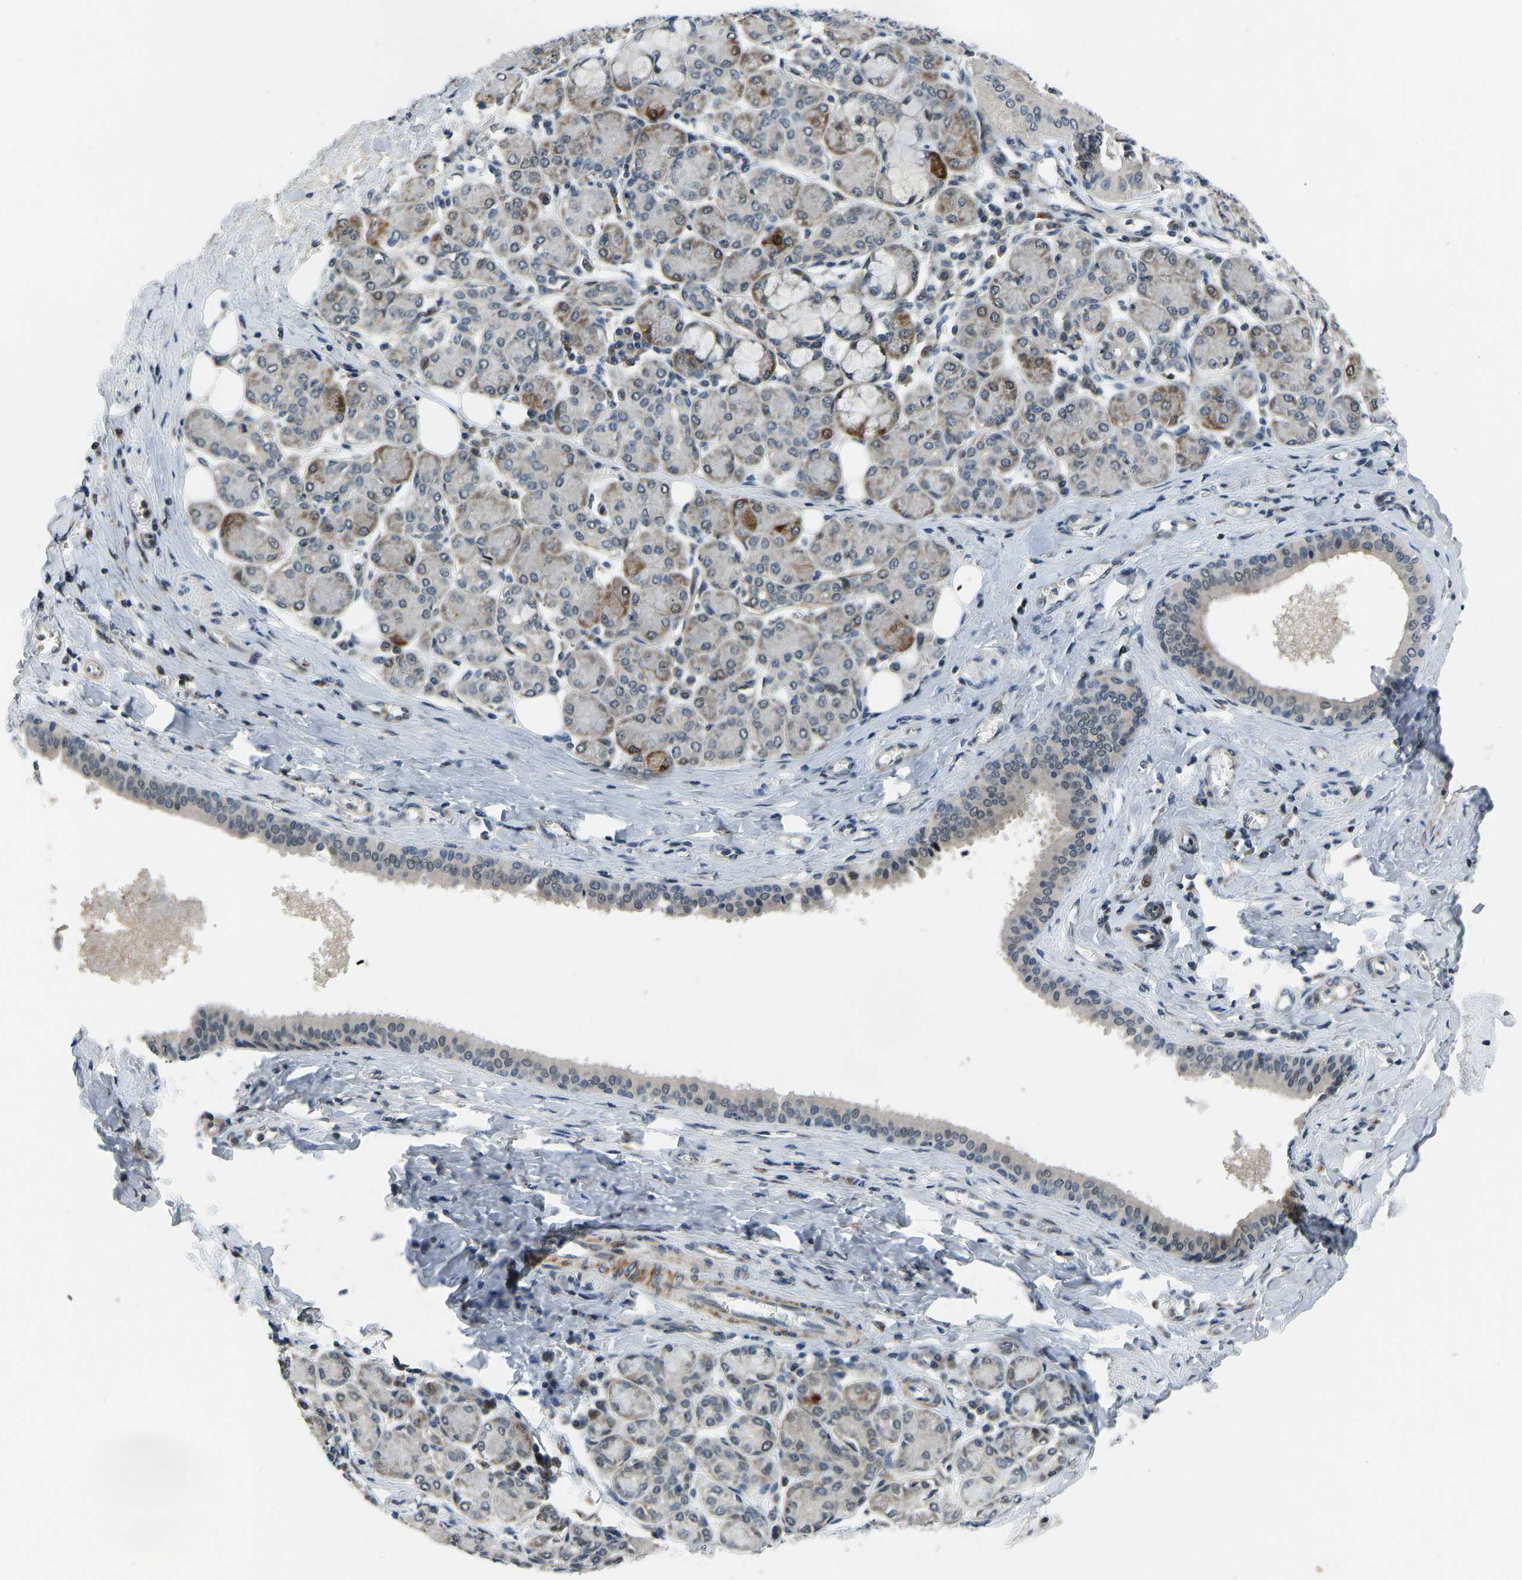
{"staining": {"intensity": "moderate", "quantity": "25%-75%", "location": "cytoplasmic/membranous,nuclear"}, "tissue": "salivary gland", "cell_type": "Glandular cells", "image_type": "normal", "snomed": [{"axis": "morphology", "description": "Normal tissue, NOS"}, {"axis": "morphology", "description": "Inflammation, NOS"}, {"axis": "topography", "description": "Lymph node"}, {"axis": "topography", "description": "Salivary gland"}], "caption": "An immunohistochemistry (IHC) image of benign tissue is shown. Protein staining in brown shows moderate cytoplasmic/membranous,nuclear positivity in salivary gland within glandular cells.", "gene": "RLIM", "patient": {"sex": "male", "age": 3}}